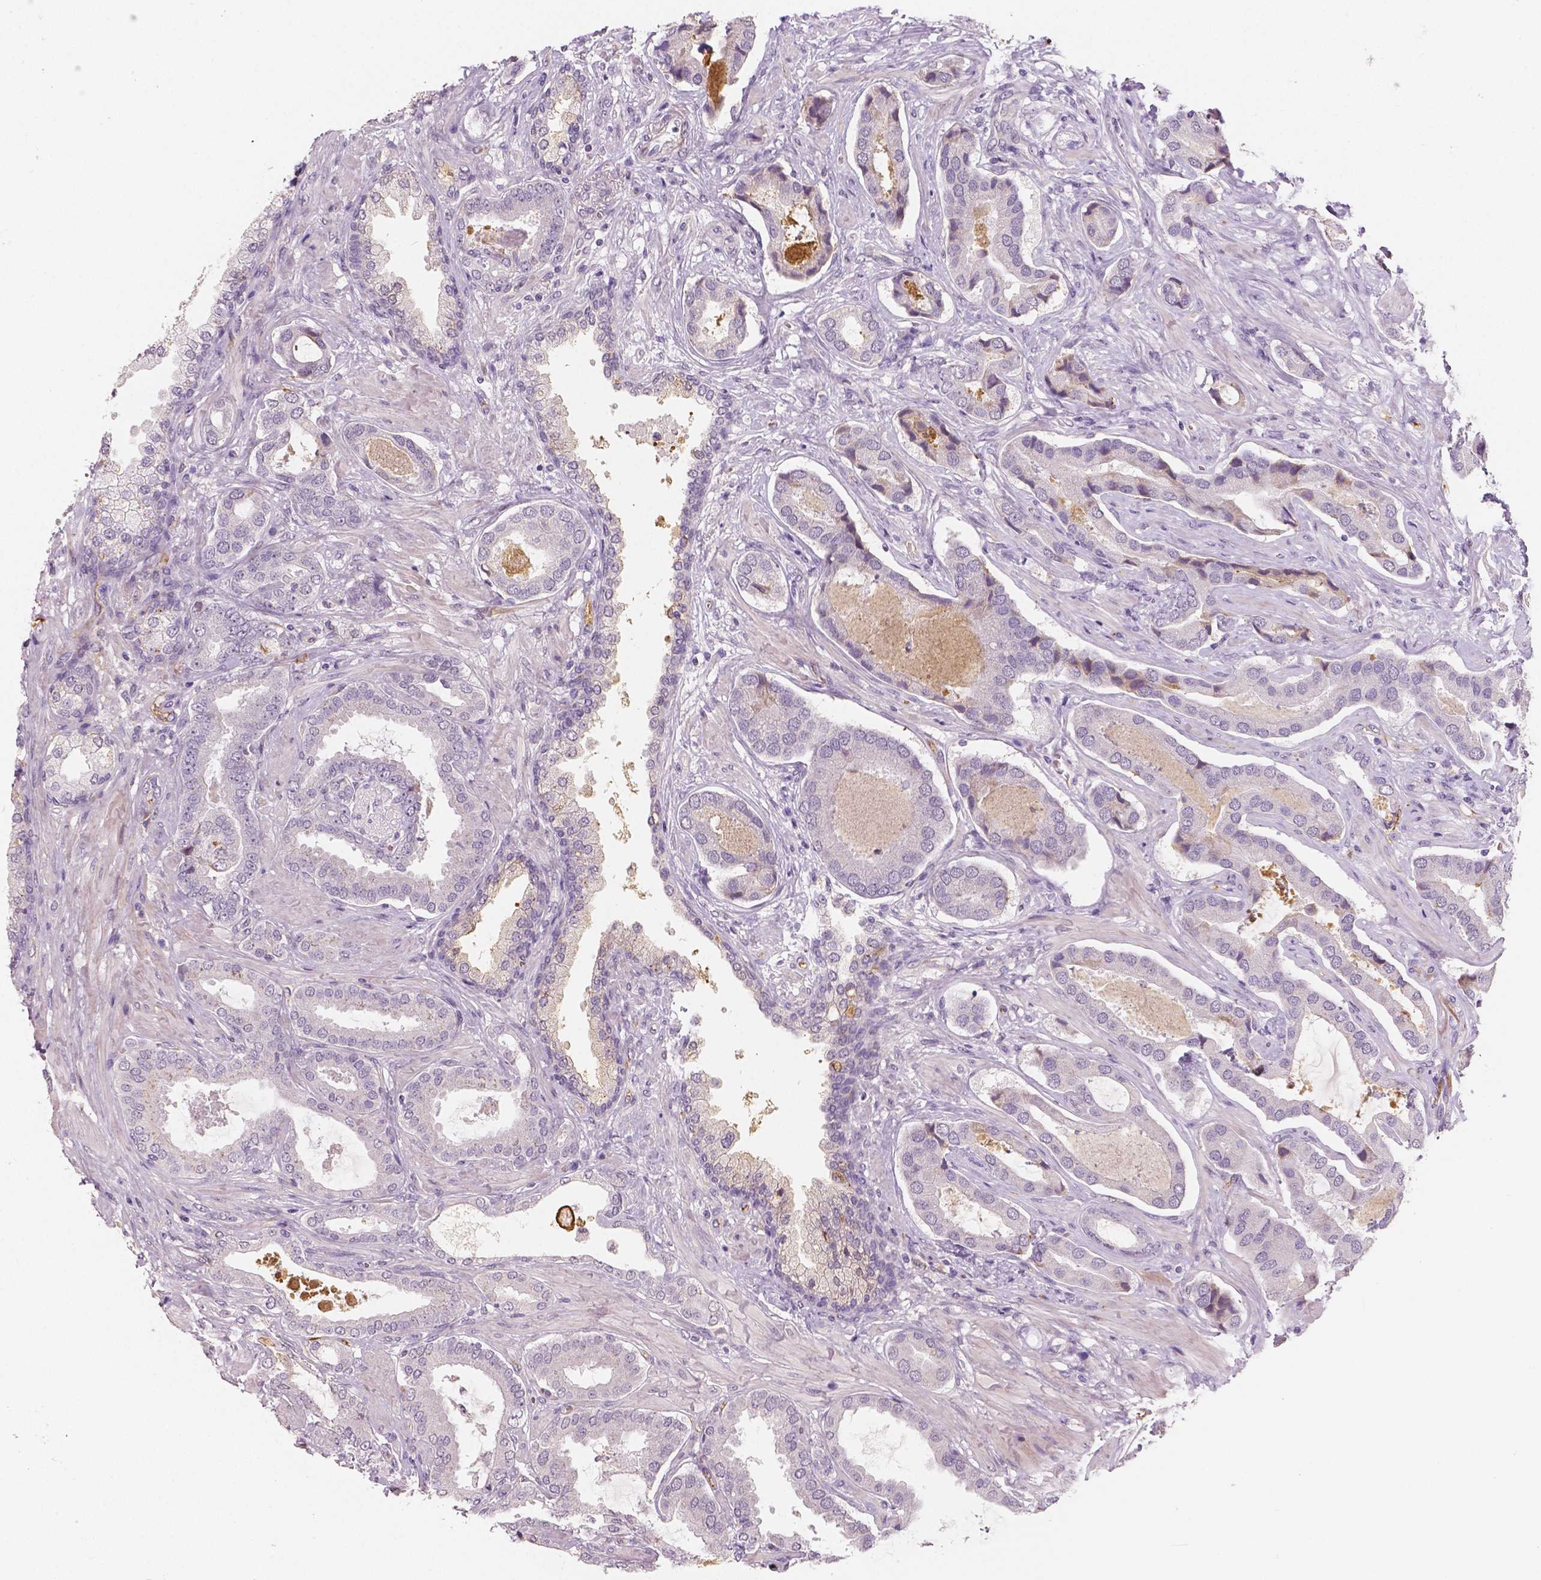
{"staining": {"intensity": "negative", "quantity": "none", "location": "none"}, "tissue": "prostate cancer", "cell_type": "Tumor cells", "image_type": "cancer", "snomed": [{"axis": "morphology", "description": "Adenocarcinoma, NOS"}, {"axis": "topography", "description": "Prostate"}], "caption": "Image shows no protein expression in tumor cells of prostate cancer (adenocarcinoma) tissue.", "gene": "APOA4", "patient": {"sex": "male", "age": 64}}